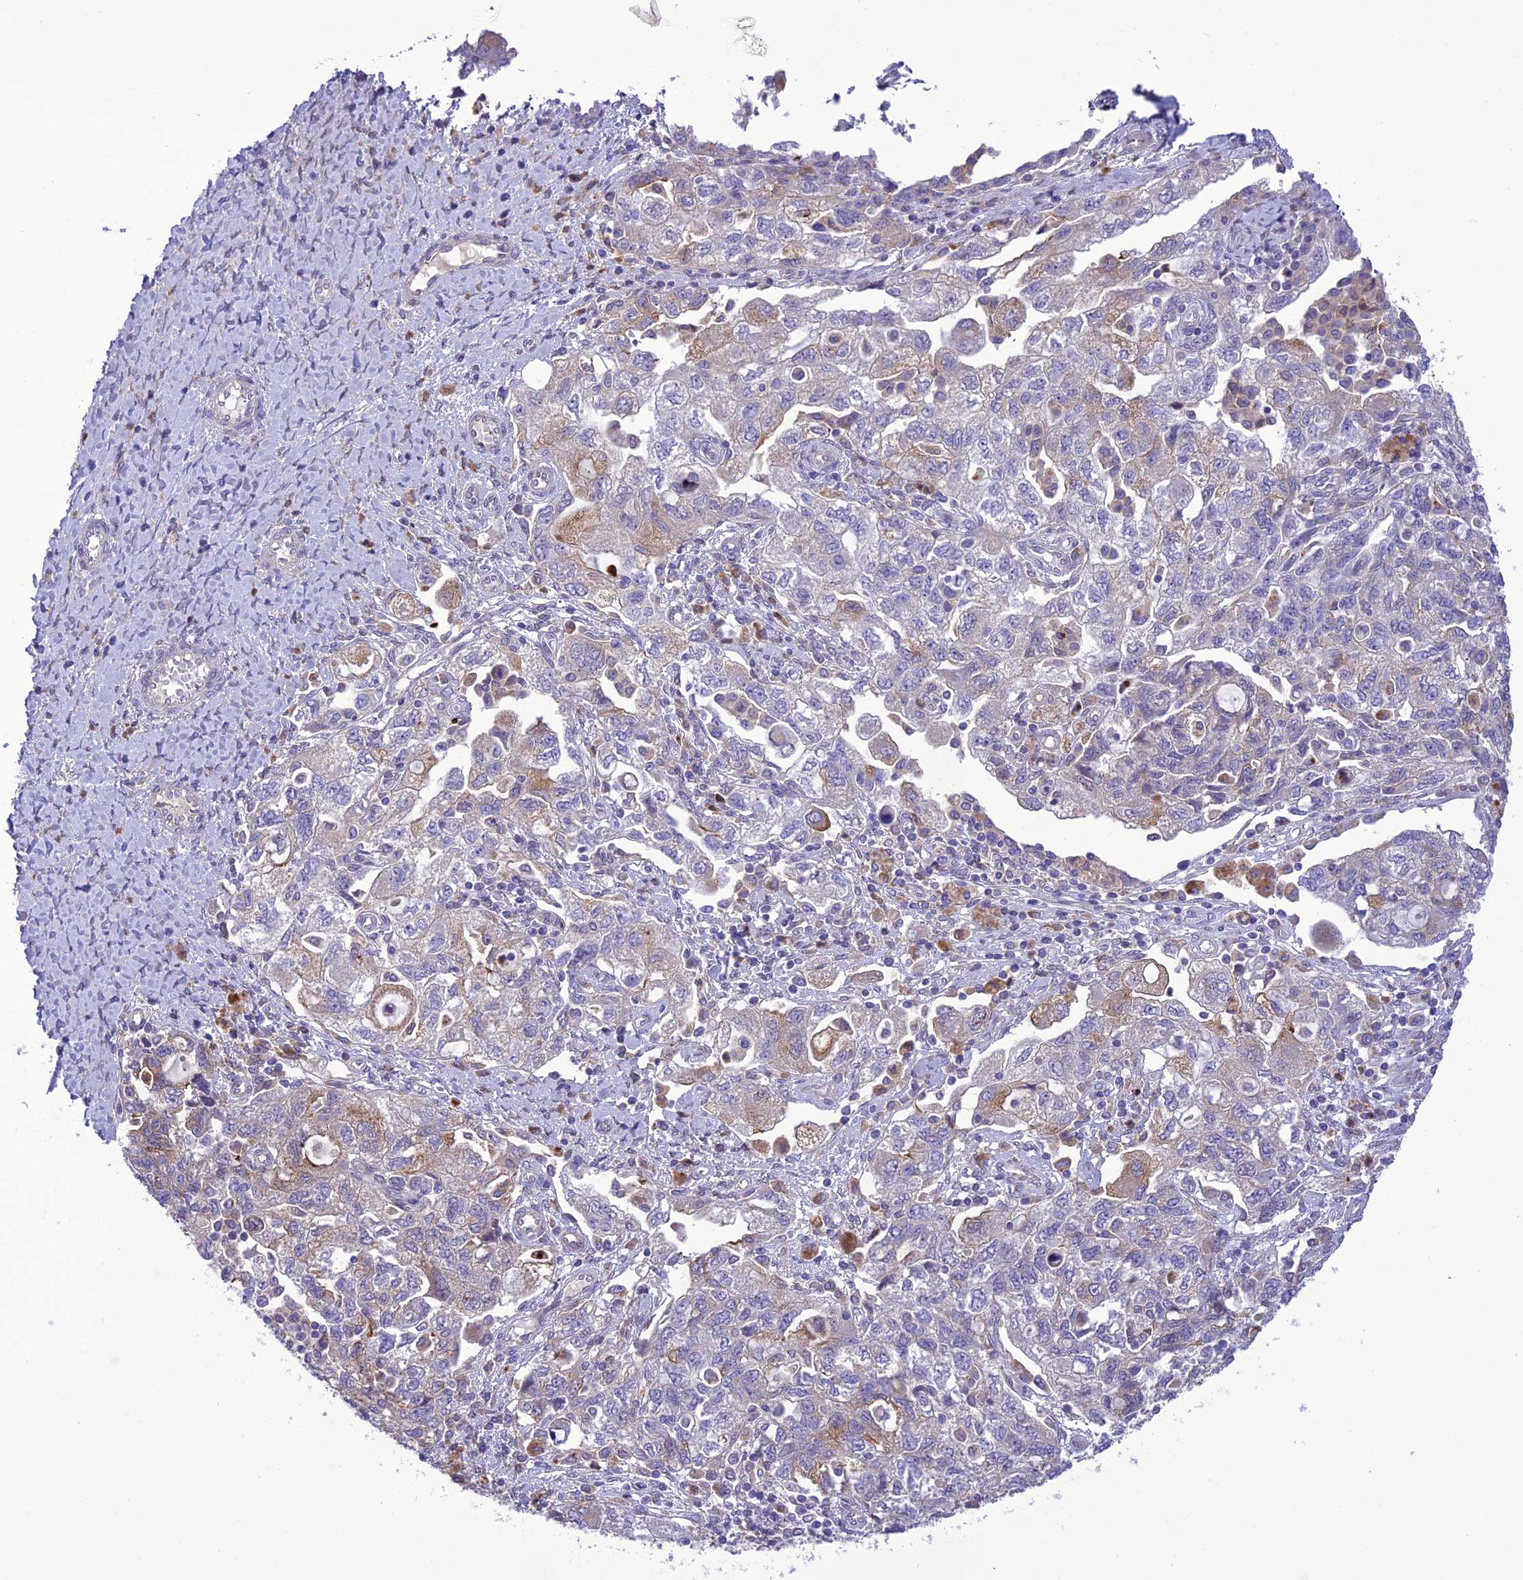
{"staining": {"intensity": "moderate", "quantity": "<25%", "location": "cytoplasmic/membranous"}, "tissue": "ovarian cancer", "cell_type": "Tumor cells", "image_type": "cancer", "snomed": [{"axis": "morphology", "description": "Carcinoma, NOS"}, {"axis": "morphology", "description": "Cystadenocarcinoma, serous, NOS"}, {"axis": "topography", "description": "Ovary"}], "caption": "Immunohistochemistry staining of ovarian serous cystadenocarcinoma, which exhibits low levels of moderate cytoplasmic/membranous expression in about <25% of tumor cells indicating moderate cytoplasmic/membranous protein staining. The staining was performed using DAB (brown) for protein detection and nuclei were counterstained in hematoxylin (blue).", "gene": "JMY", "patient": {"sex": "female", "age": 69}}